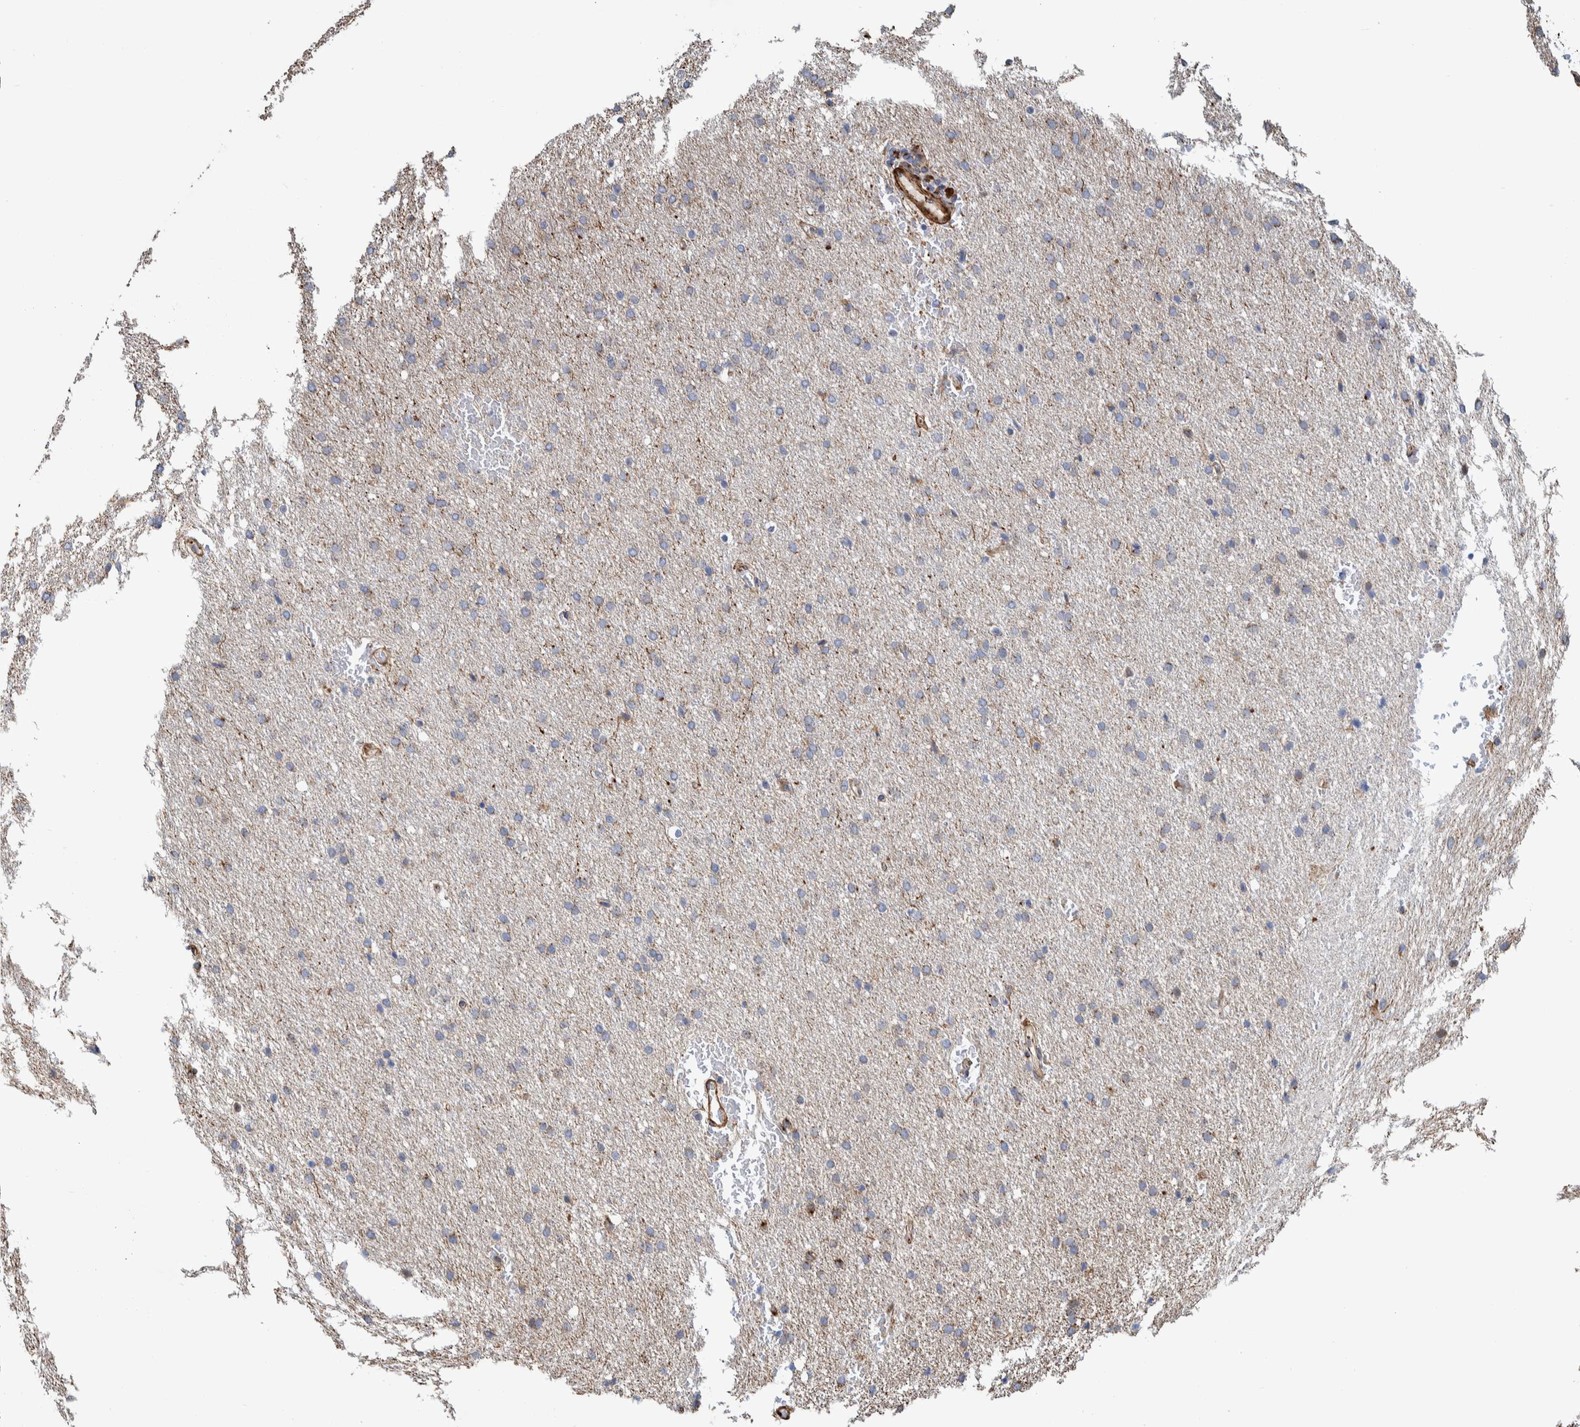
{"staining": {"intensity": "negative", "quantity": "none", "location": "none"}, "tissue": "glioma", "cell_type": "Tumor cells", "image_type": "cancer", "snomed": [{"axis": "morphology", "description": "Glioma, malignant, Low grade"}, {"axis": "topography", "description": "Brain"}], "caption": "Glioma stained for a protein using immunohistochemistry demonstrates no positivity tumor cells.", "gene": "CCDC57", "patient": {"sex": "female", "age": 37}}